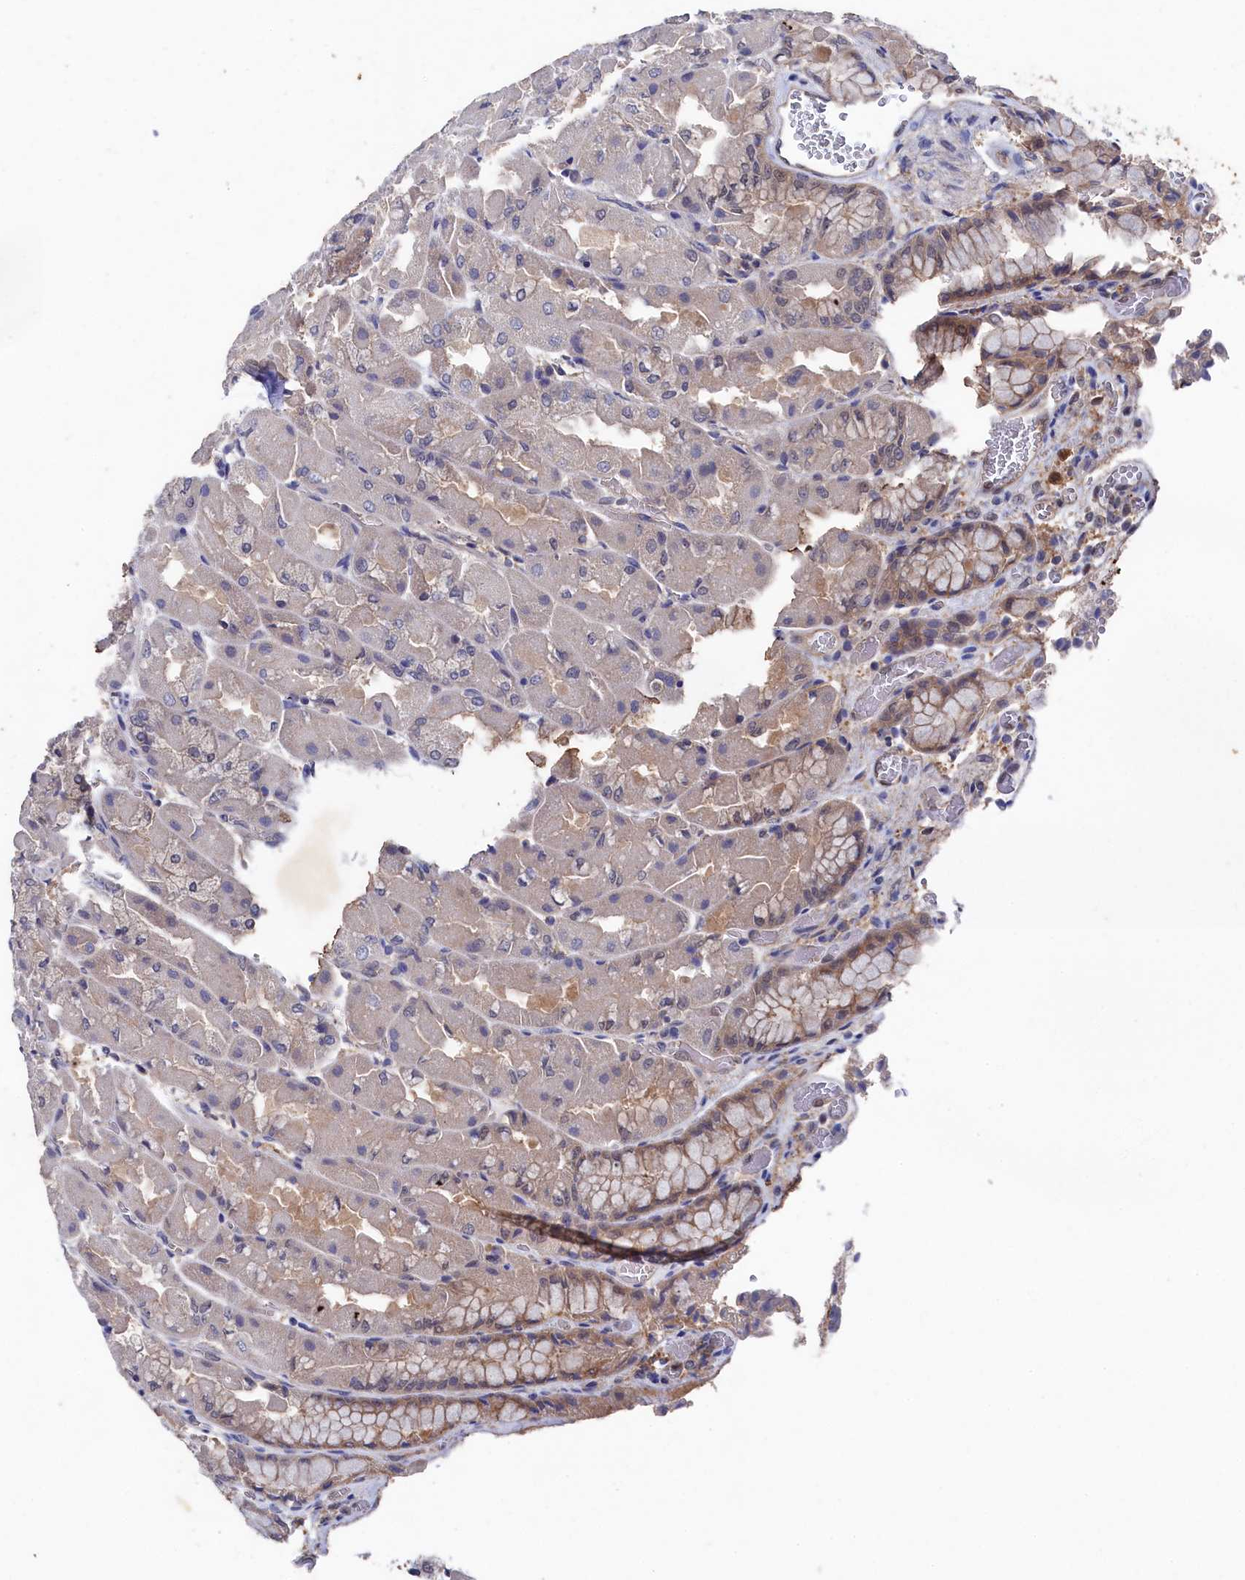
{"staining": {"intensity": "moderate", "quantity": "<25%", "location": "cytoplasmic/membranous,nuclear"}, "tissue": "stomach", "cell_type": "Glandular cells", "image_type": "normal", "snomed": [{"axis": "morphology", "description": "Normal tissue, NOS"}, {"axis": "topography", "description": "Stomach"}], "caption": "Human stomach stained for a protein (brown) exhibits moderate cytoplasmic/membranous,nuclear positive expression in about <25% of glandular cells.", "gene": "RNH1", "patient": {"sex": "female", "age": 61}}